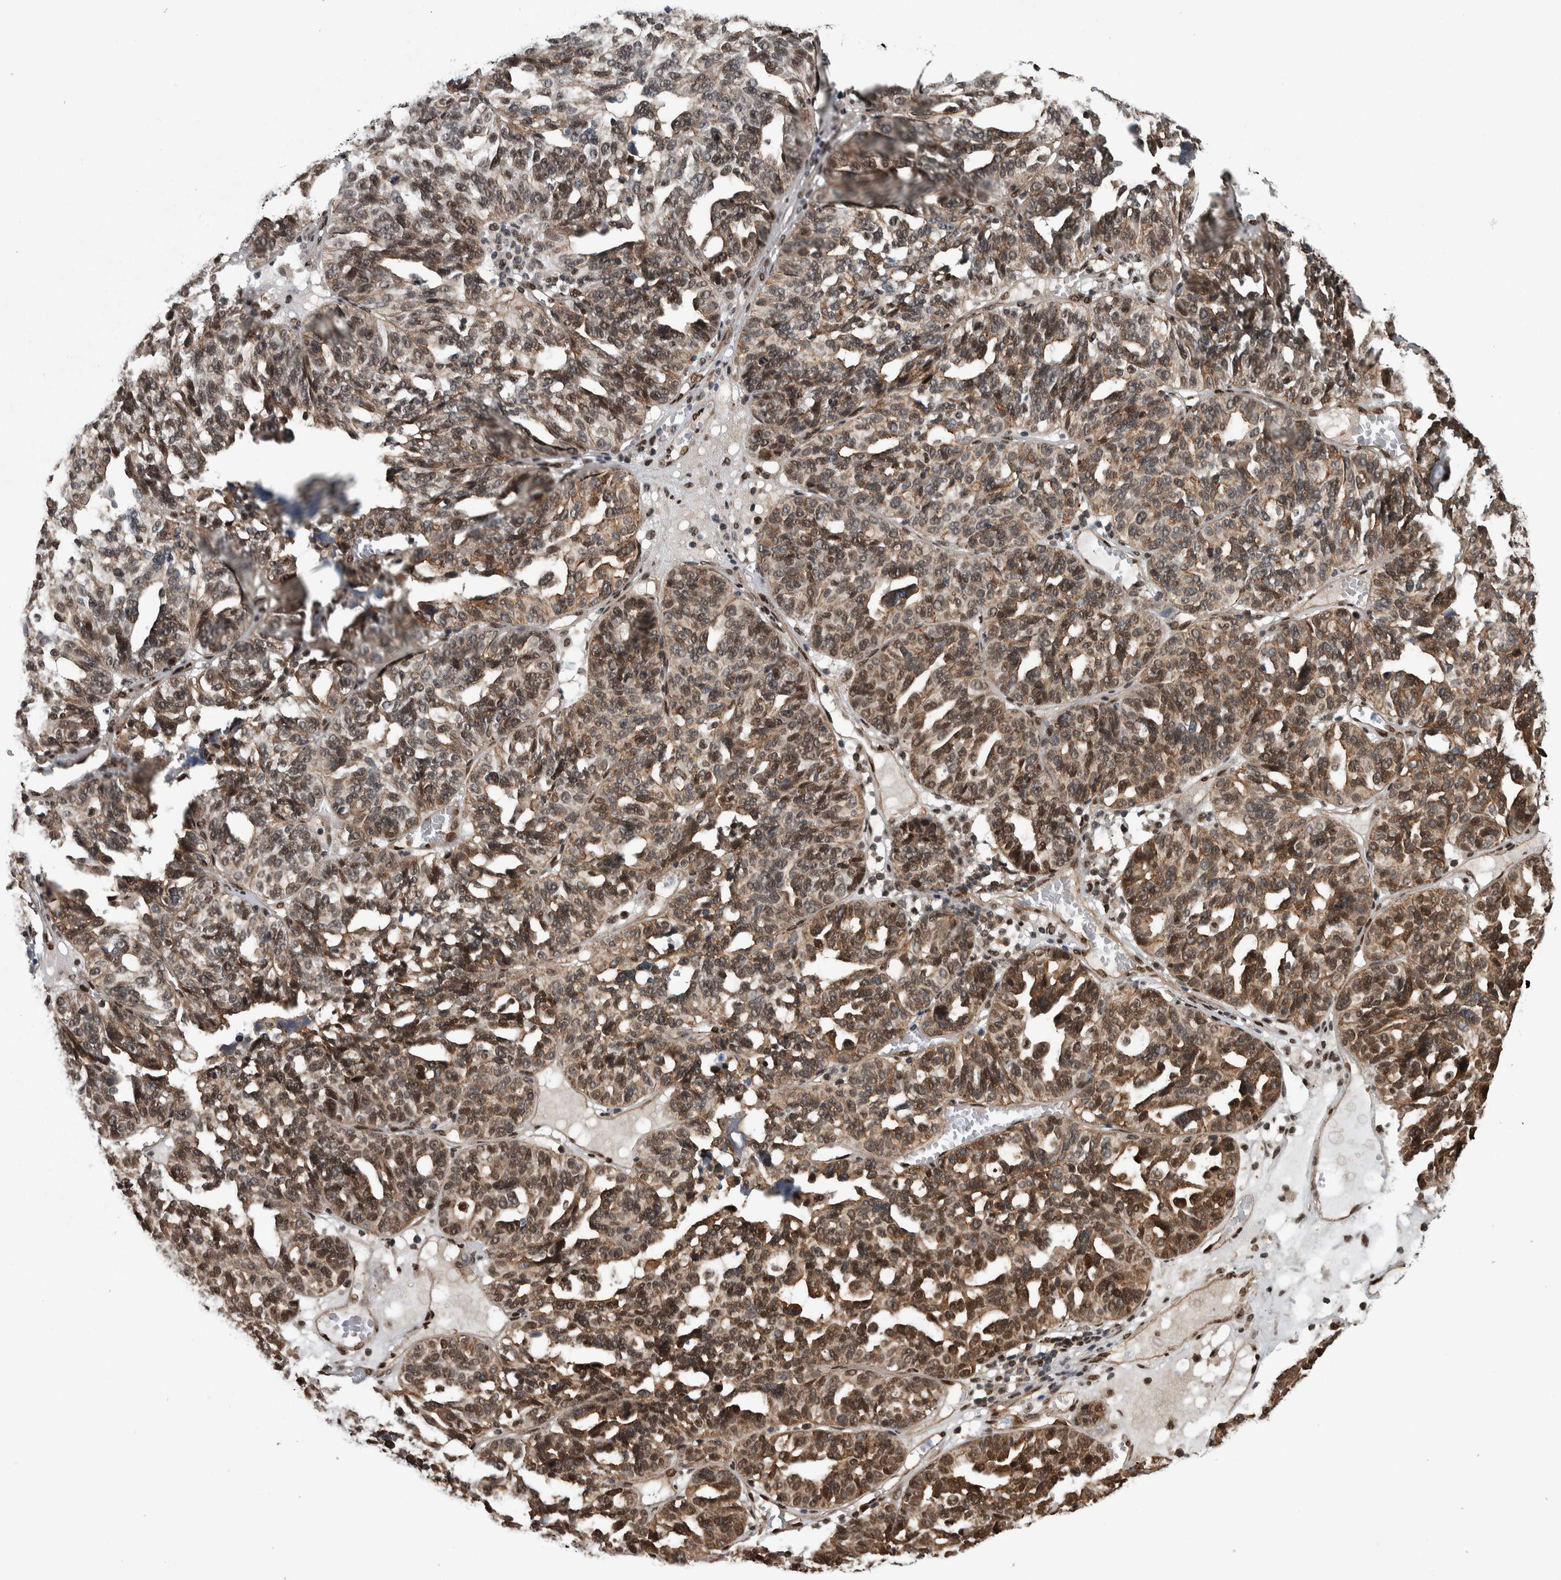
{"staining": {"intensity": "moderate", "quantity": ">75%", "location": "cytoplasmic/membranous,nuclear"}, "tissue": "ovarian cancer", "cell_type": "Tumor cells", "image_type": "cancer", "snomed": [{"axis": "morphology", "description": "Cystadenocarcinoma, serous, NOS"}, {"axis": "topography", "description": "Ovary"}], "caption": "A high-resolution micrograph shows immunohistochemistry (IHC) staining of ovarian cancer (serous cystadenocarcinoma), which reveals moderate cytoplasmic/membranous and nuclear expression in approximately >75% of tumor cells.", "gene": "FAM135B", "patient": {"sex": "female", "age": 59}}